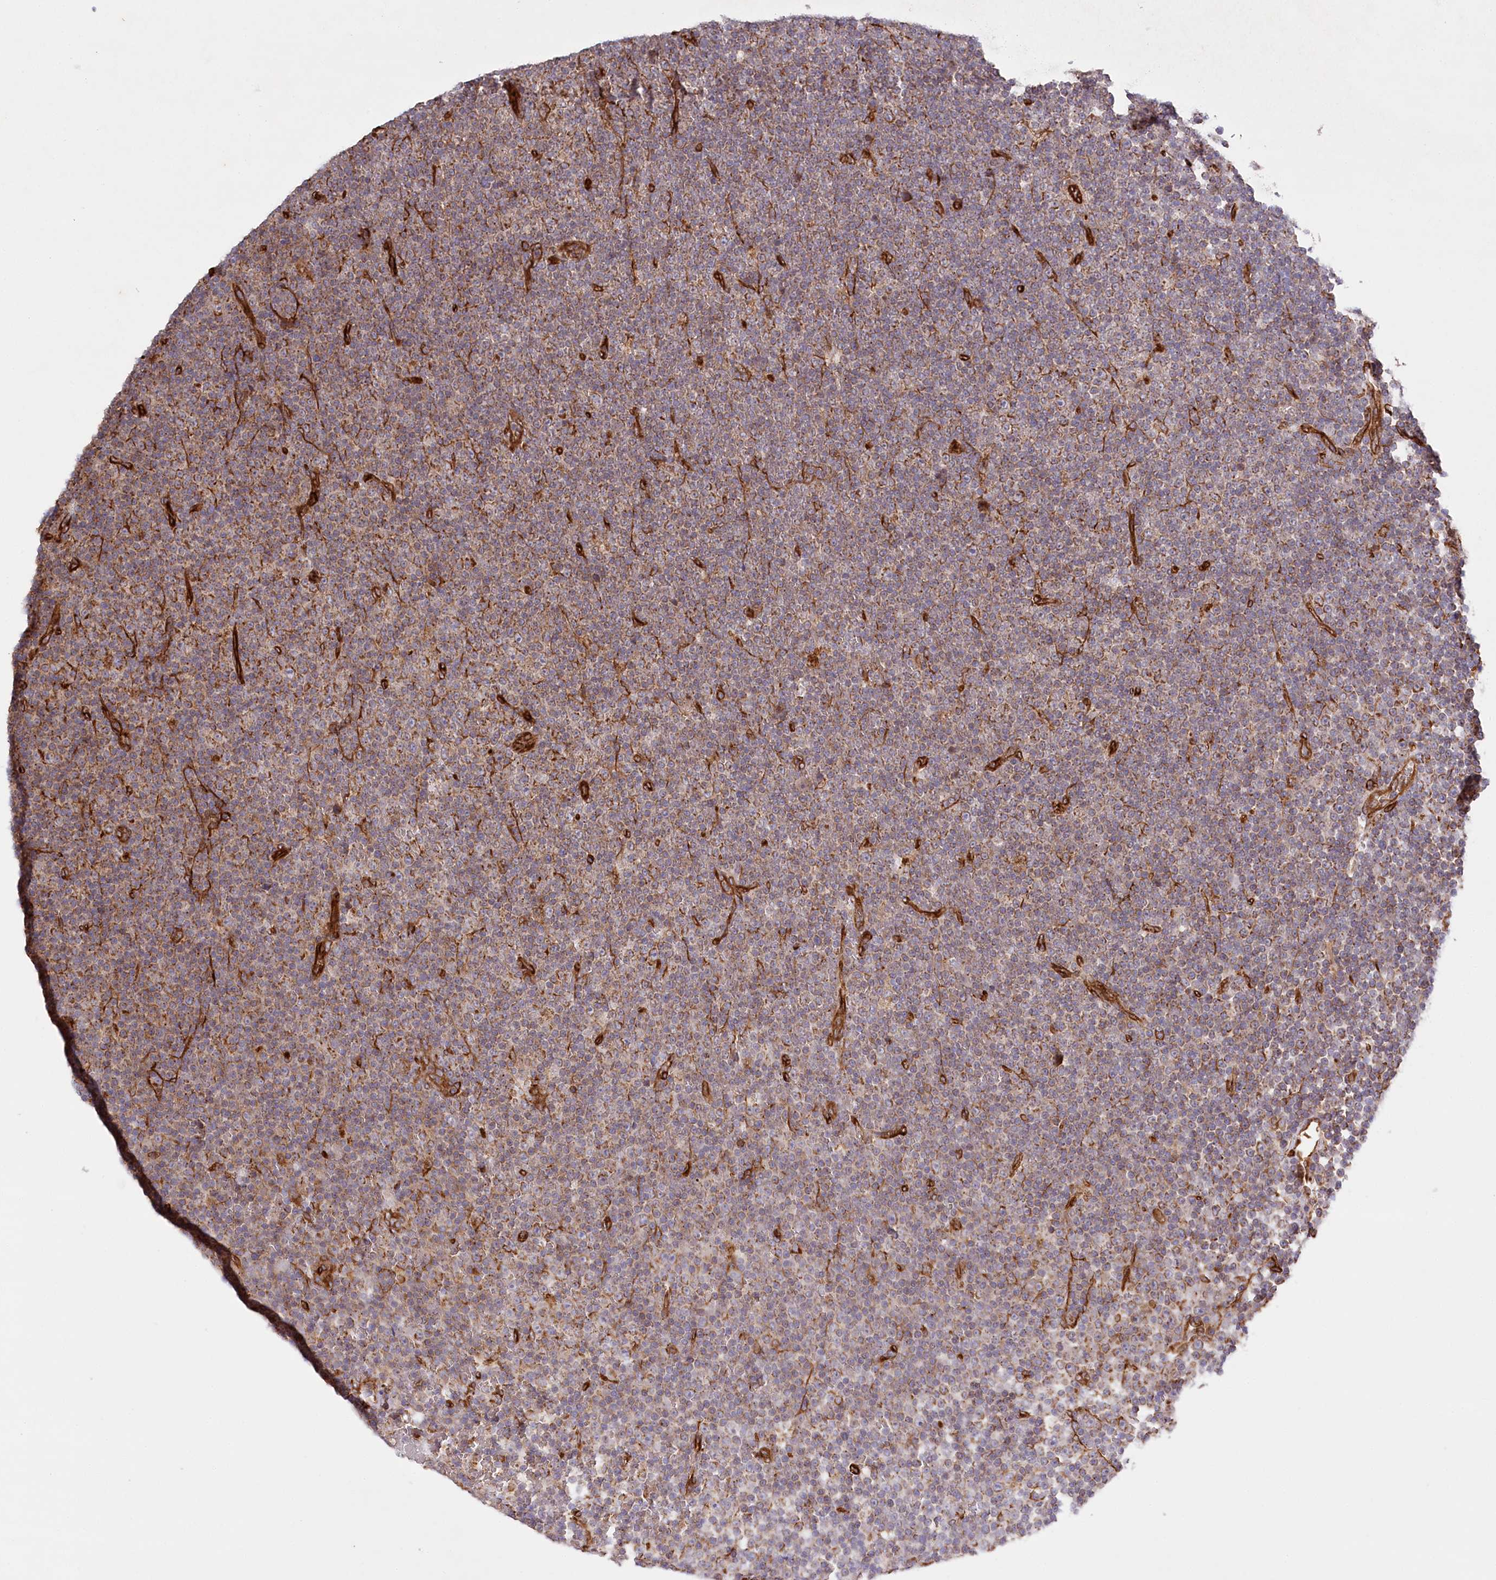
{"staining": {"intensity": "moderate", "quantity": "25%-75%", "location": "cytoplasmic/membranous"}, "tissue": "lymphoma", "cell_type": "Tumor cells", "image_type": "cancer", "snomed": [{"axis": "morphology", "description": "Malignant lymphoma, non-Hodgkin's type, Low grade"}, {"axis": "topography", "description": "Lymph node"}], "caption": "Moderate cytoplasmic/membranous staining is identified in about 25%-75% of tumor cells in malignant lymphoma, non-Hodgkin's type (low-grade).", "gene": "MTPAP", "patient": {"sex": "female", "age": 67}}